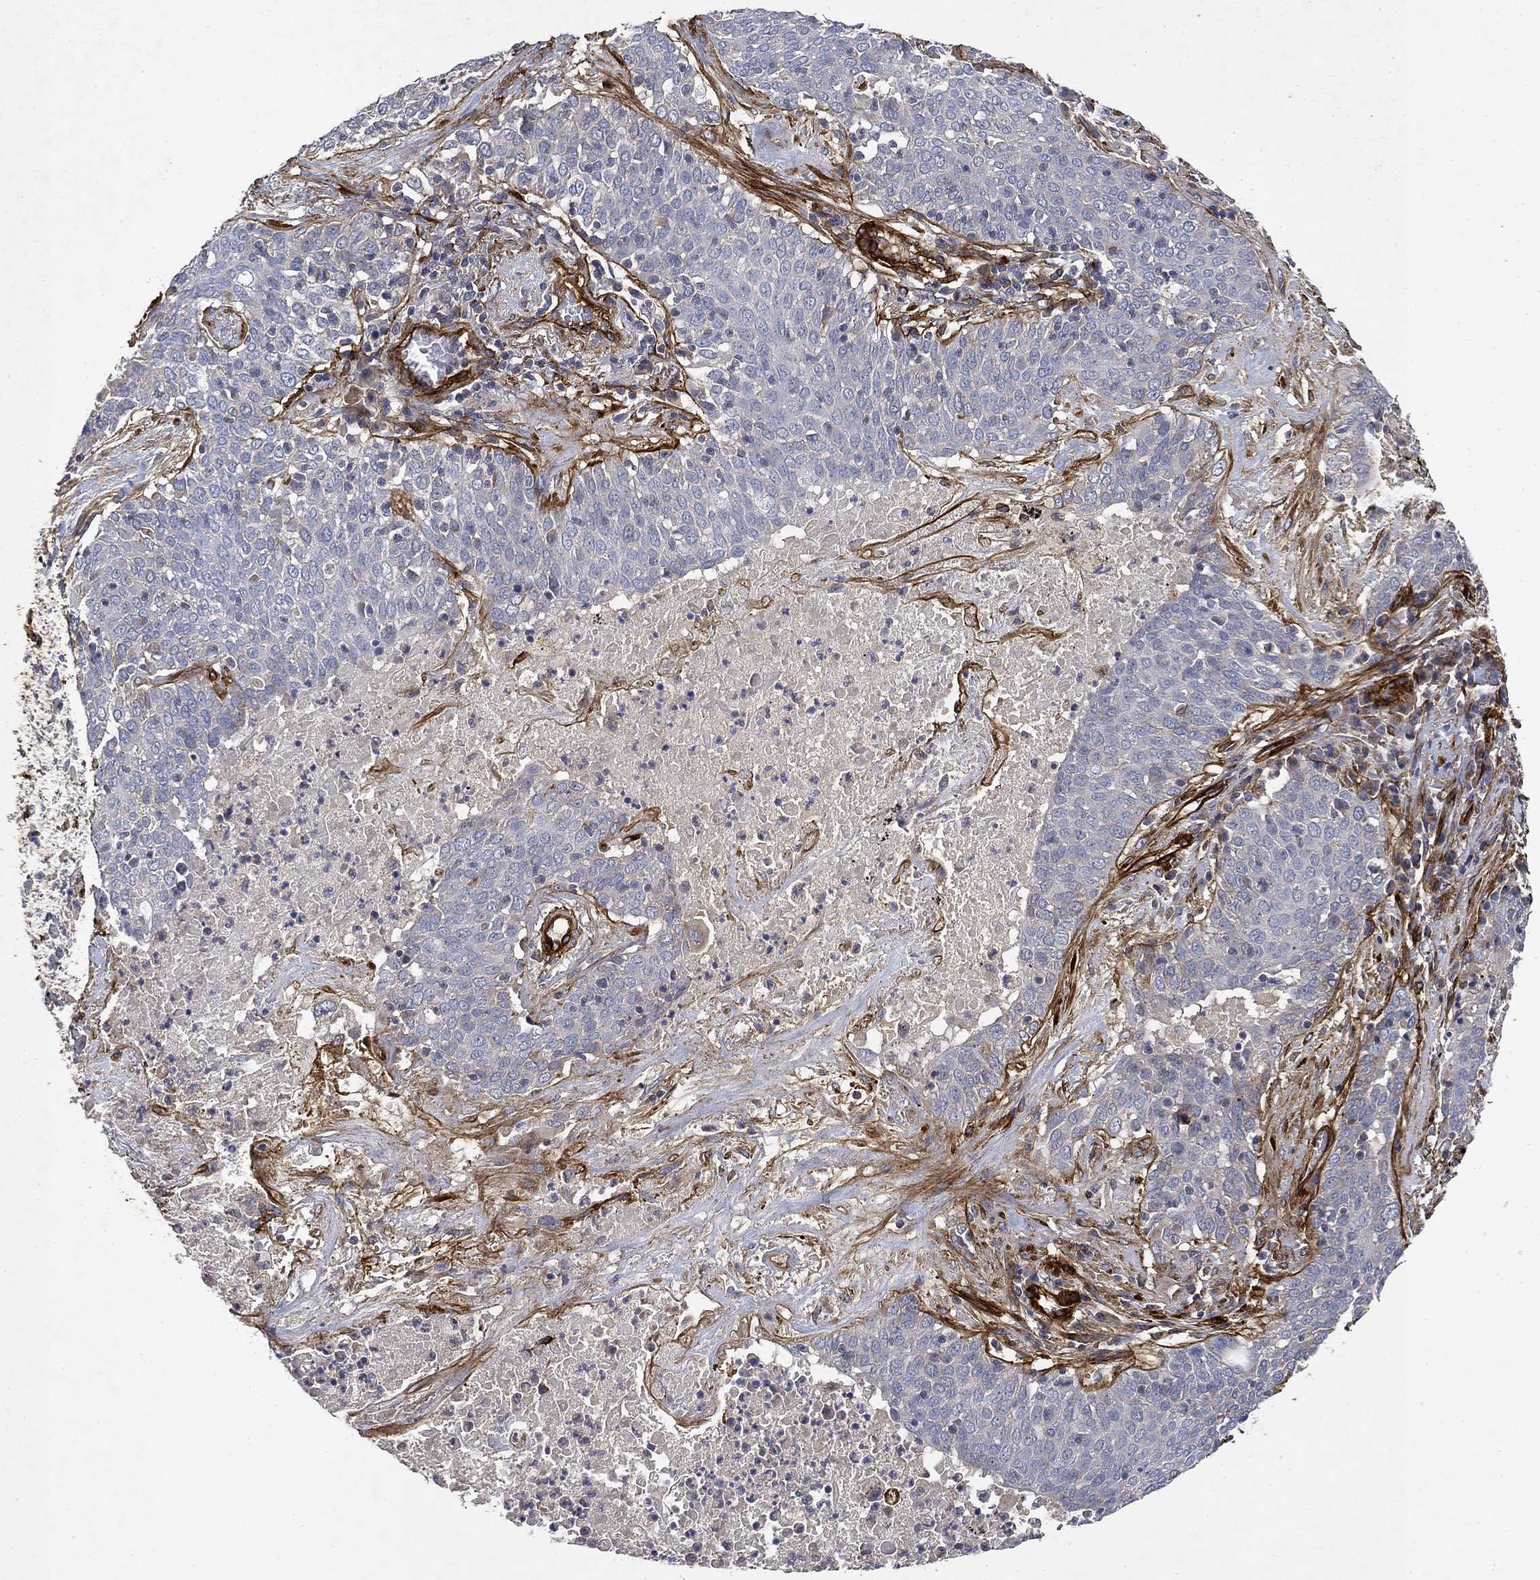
{"staining": {"intensity": "negative", "quantity": "none", "location": "none"}, "tissue": "lung cancer", "cell_type": "Tumor cells", "image_type": "cancer", "snomed": [{"axis": "morphology", "description": "Squamous cell carcinoma, NOS"}, {"axis": "topography", "description": "Lung"}], "caption": "DAB (3,3'-diaminobenzidine) immunohistochemical staining of human lung cancer reveals no significant positivity in tumor cells.", "gene": "COL4A2", "patient": {"sex": "male", "age": 82}}